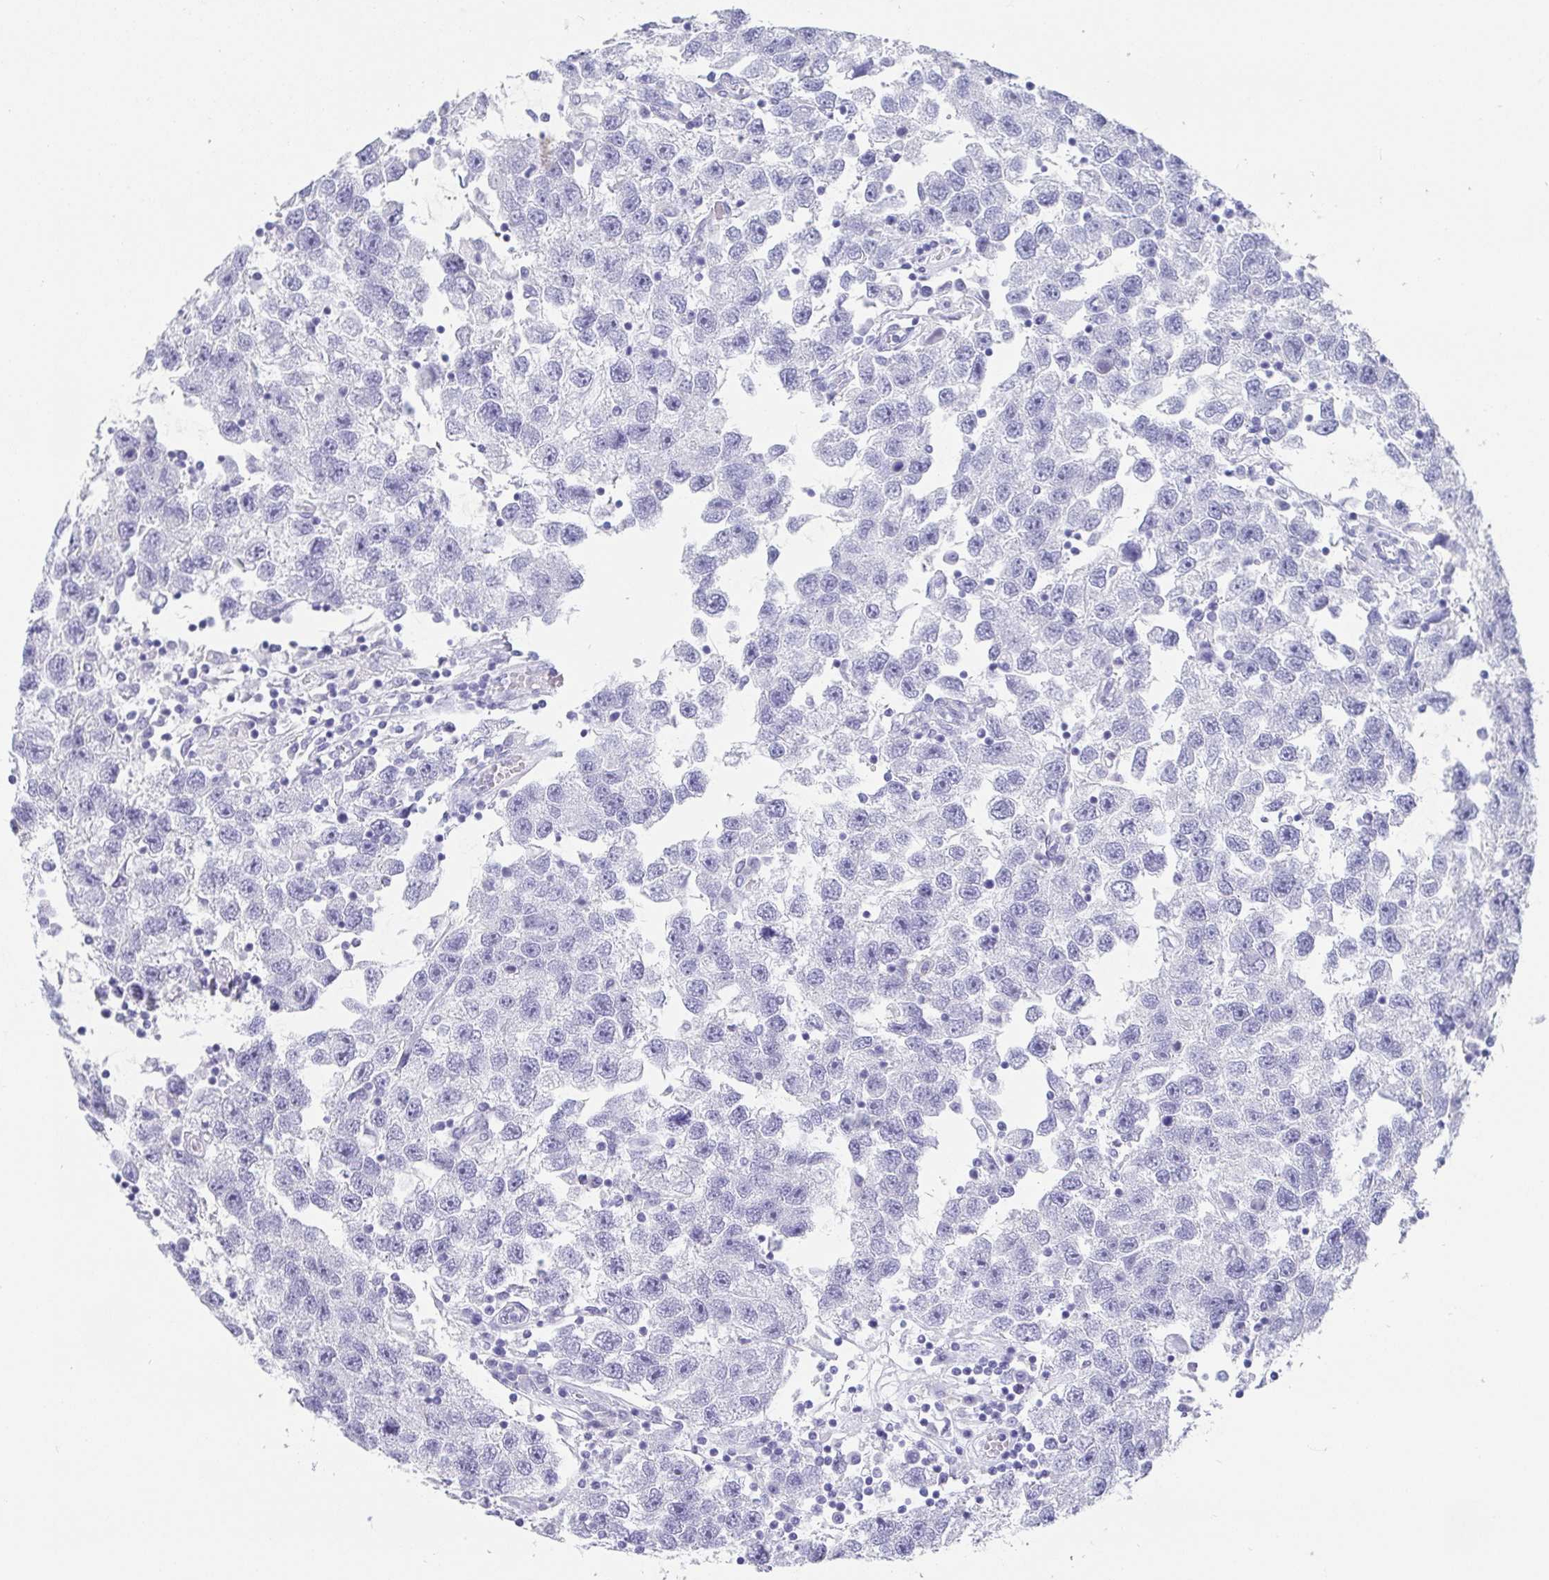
{"staining": {"intensity": "negative", "quantity": "none", "location": "none"}, "tissue": "testis cancer", "cell_type": "Tumor cells", "image_type": "cancer", "snomed": [{"axis": "morphology", "description": "Seminoma, NOS"}, {"axis": "topography", "description": "Testis"}], "caption": "Testis seminoma was stained to show a protein in brown. There is no significant staining in tumor cells.", "gene": "SCGN", "patient": {"sex": "male", "age": 26}}